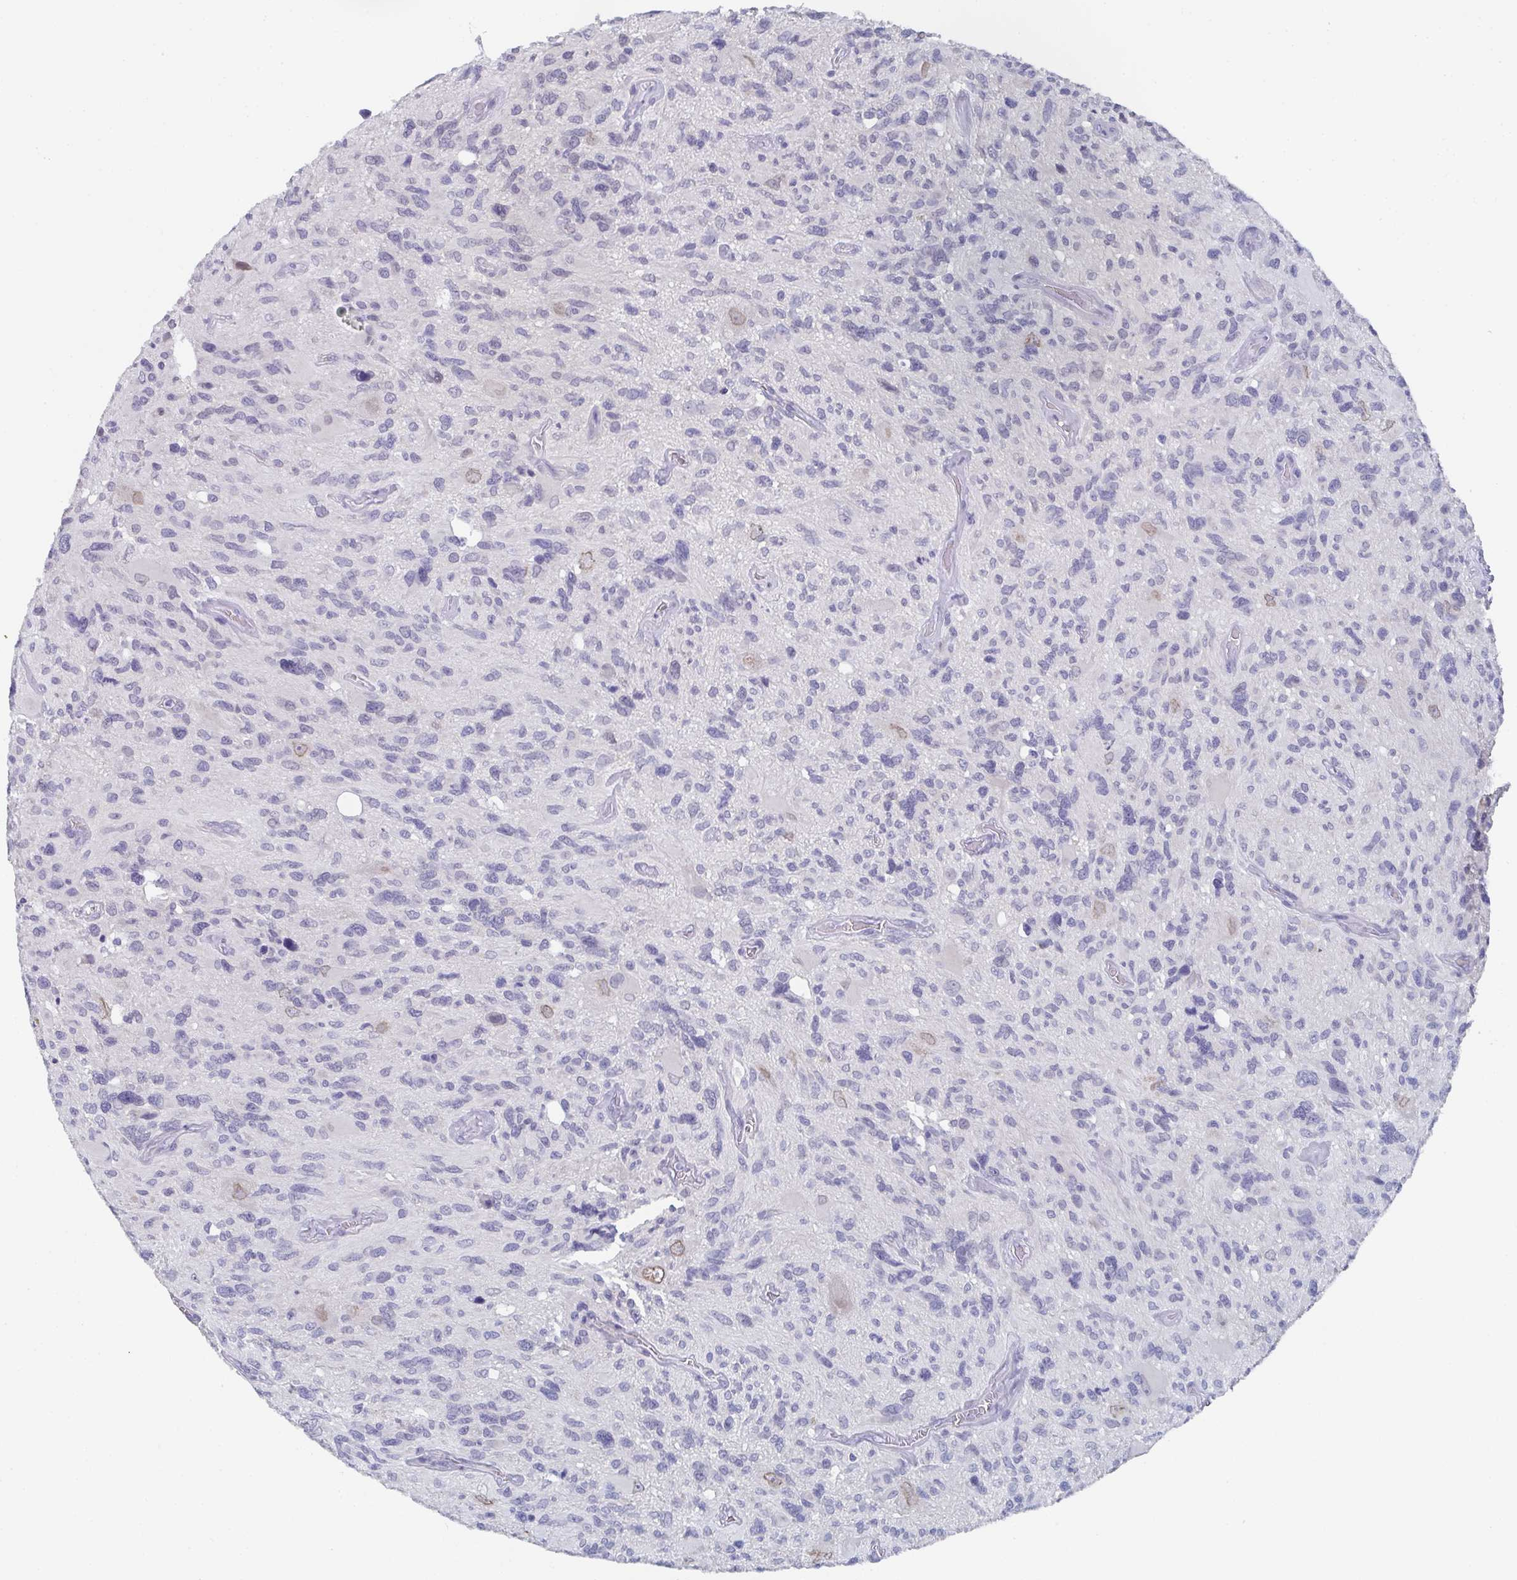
{"staining": {"intensity": "negative", "quantity": "none", "location": "none"}, "tissue": "glioma", "cell_type": "Tumor cells", "image_type": "cancer", "snomed": [{"axis": "morphology", "description": "Glioma, malignant, High grade"}, {"axis": "topography", "description": "Brain"}], "caption": "Tumor cells are negative for protein expression in human malignant glioma (high-grade).", "gene": "DYDC2", "patient": {"sex": "male", "age": 49}}